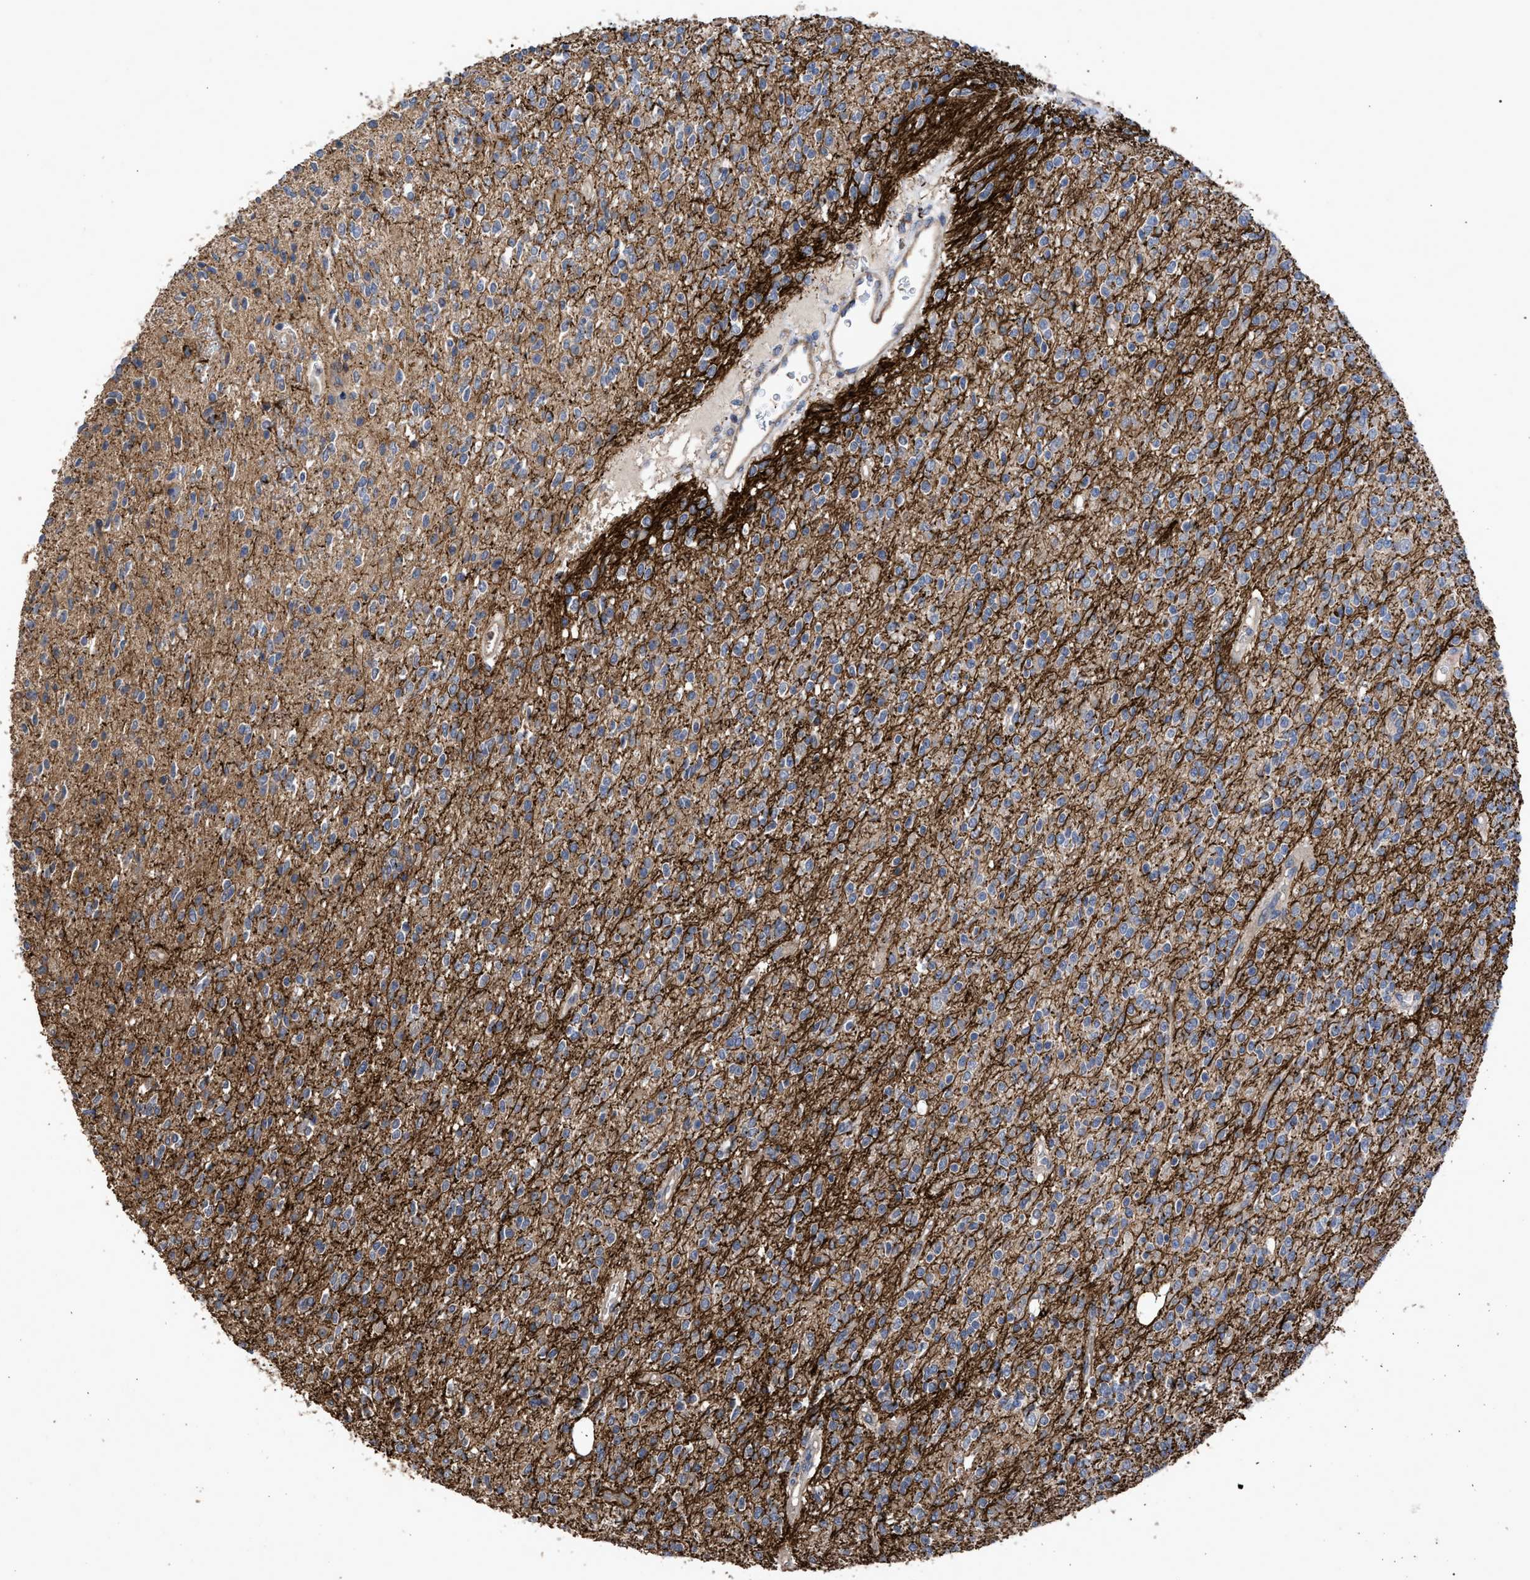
{"staining": {"intensity": "weak", "quantity": "25%-75%", "location": "cytoplasmic/membranous"}, "tissue": "glioma", "cell_type": "Tumor cells", "image_type": "cancer", "snomed": [{"axis": "morphology", "description": "Glioma, malignant, High grade"}, {"axis": "topography", "description": "Brain"}], "caption": "High-power microscopy captured an IHC photomicrograph of malignant glioma (high-grade), revealing weak cytoplasmic/membranous expression in about 25%-75% of tumor cells. The staining is performed using DAB (3,3'-diaminobenzidine) brown chromogen to label protein expression. The nuclei are counter-stained blue using hematoxylin.", "gene": "BTN2A1", "patient": {"sex": "male", "age": 34}}